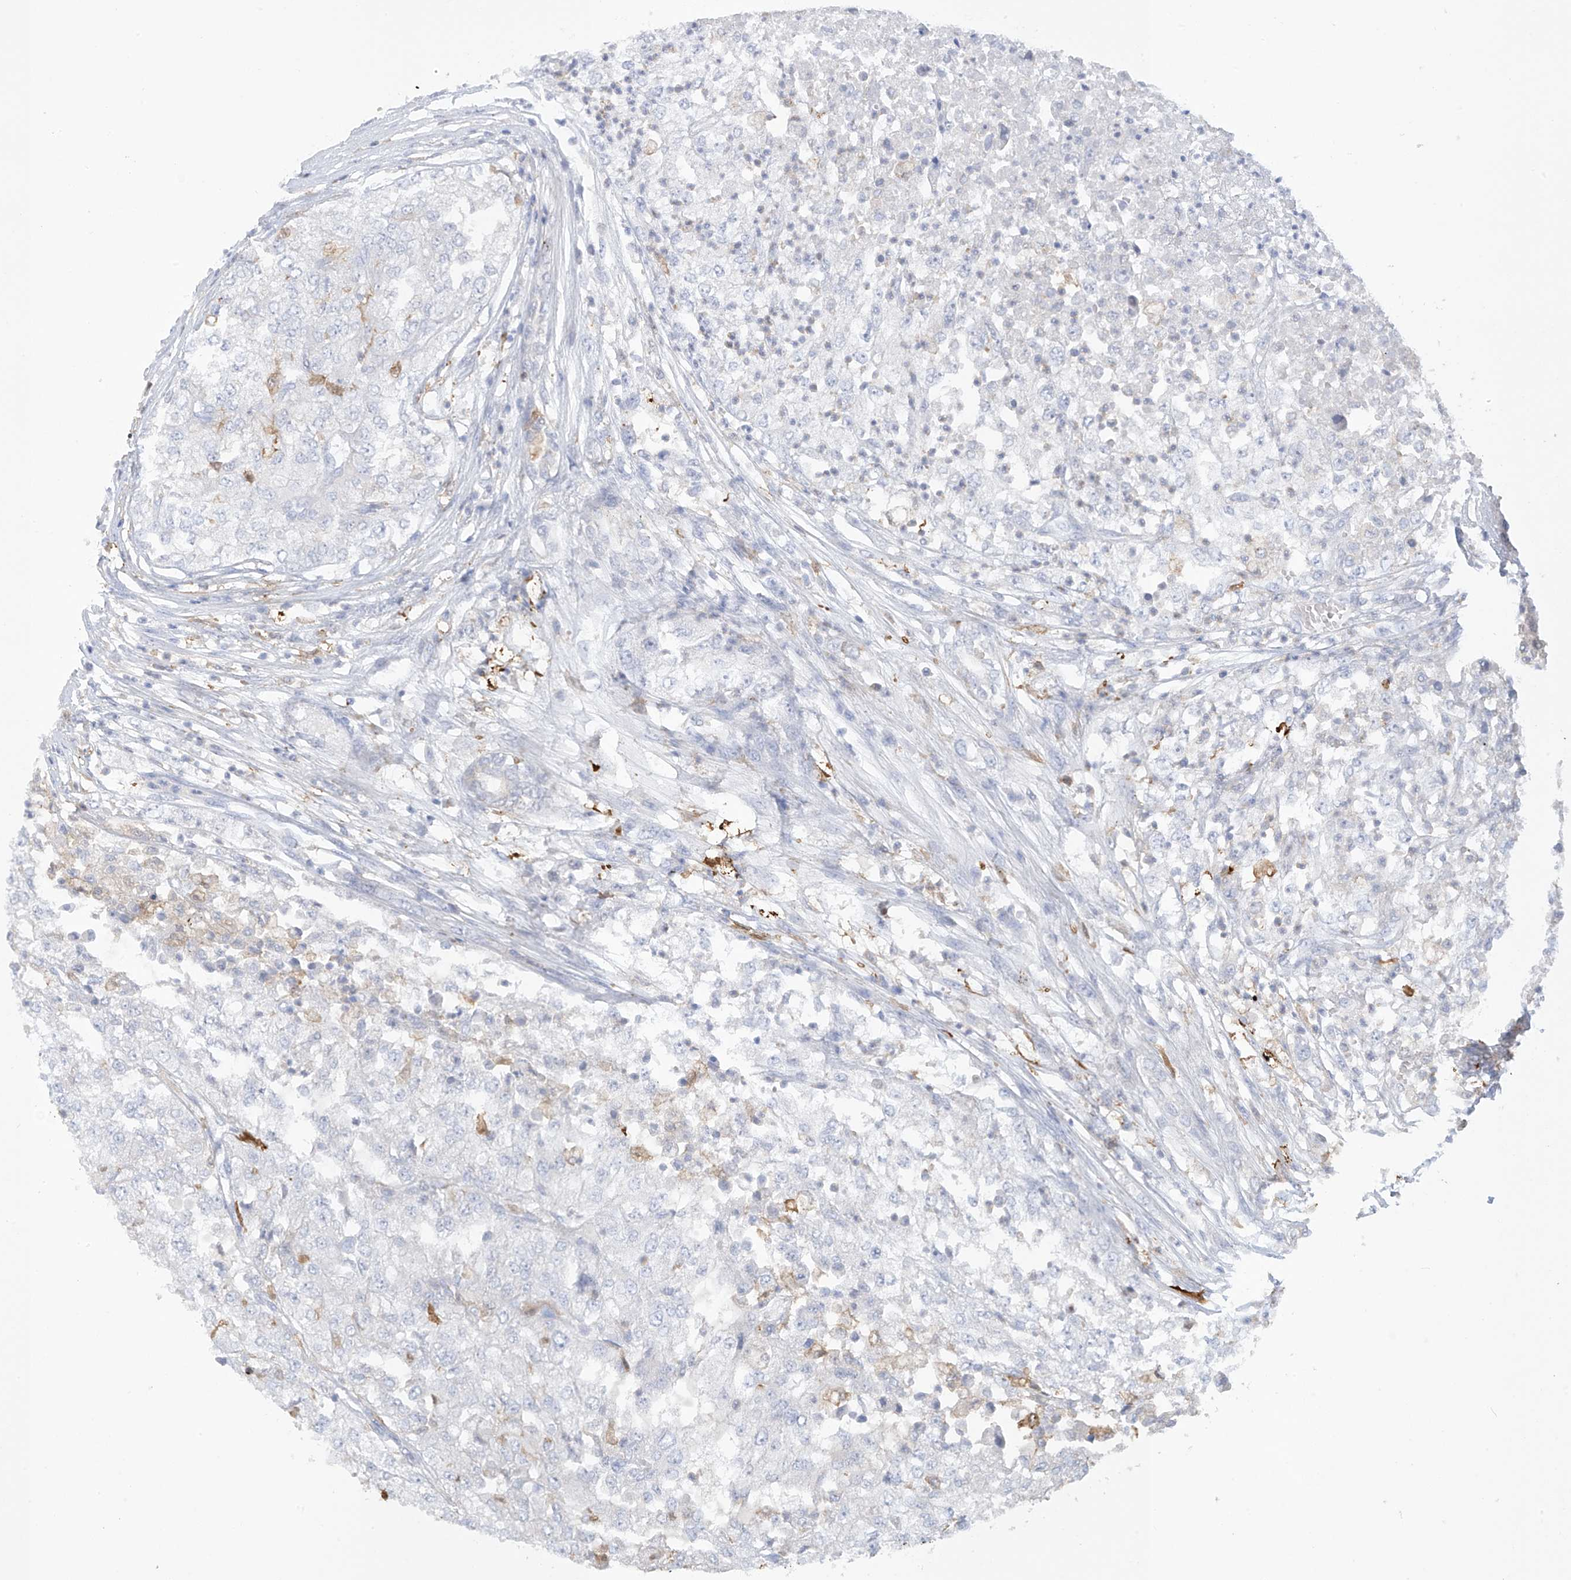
{"staining": {"intensity": "negative", "quantity": "none", "location": "none"}, "tissue": "renal cancer", "cell_type": "Tumor cells", "image_type": "cancer", "snomed": [{"axis": "morphology", "description": "Adenocarcinoma, NOS"}, {"axis": "topography", "description": "Kidney"}], "caption": "Renal cancer was stained to show a protein in brown. There is no significant positivity in tumor cells.", "gene": "TRMT2B", "patient": {"sex": "female", "age": 54}}